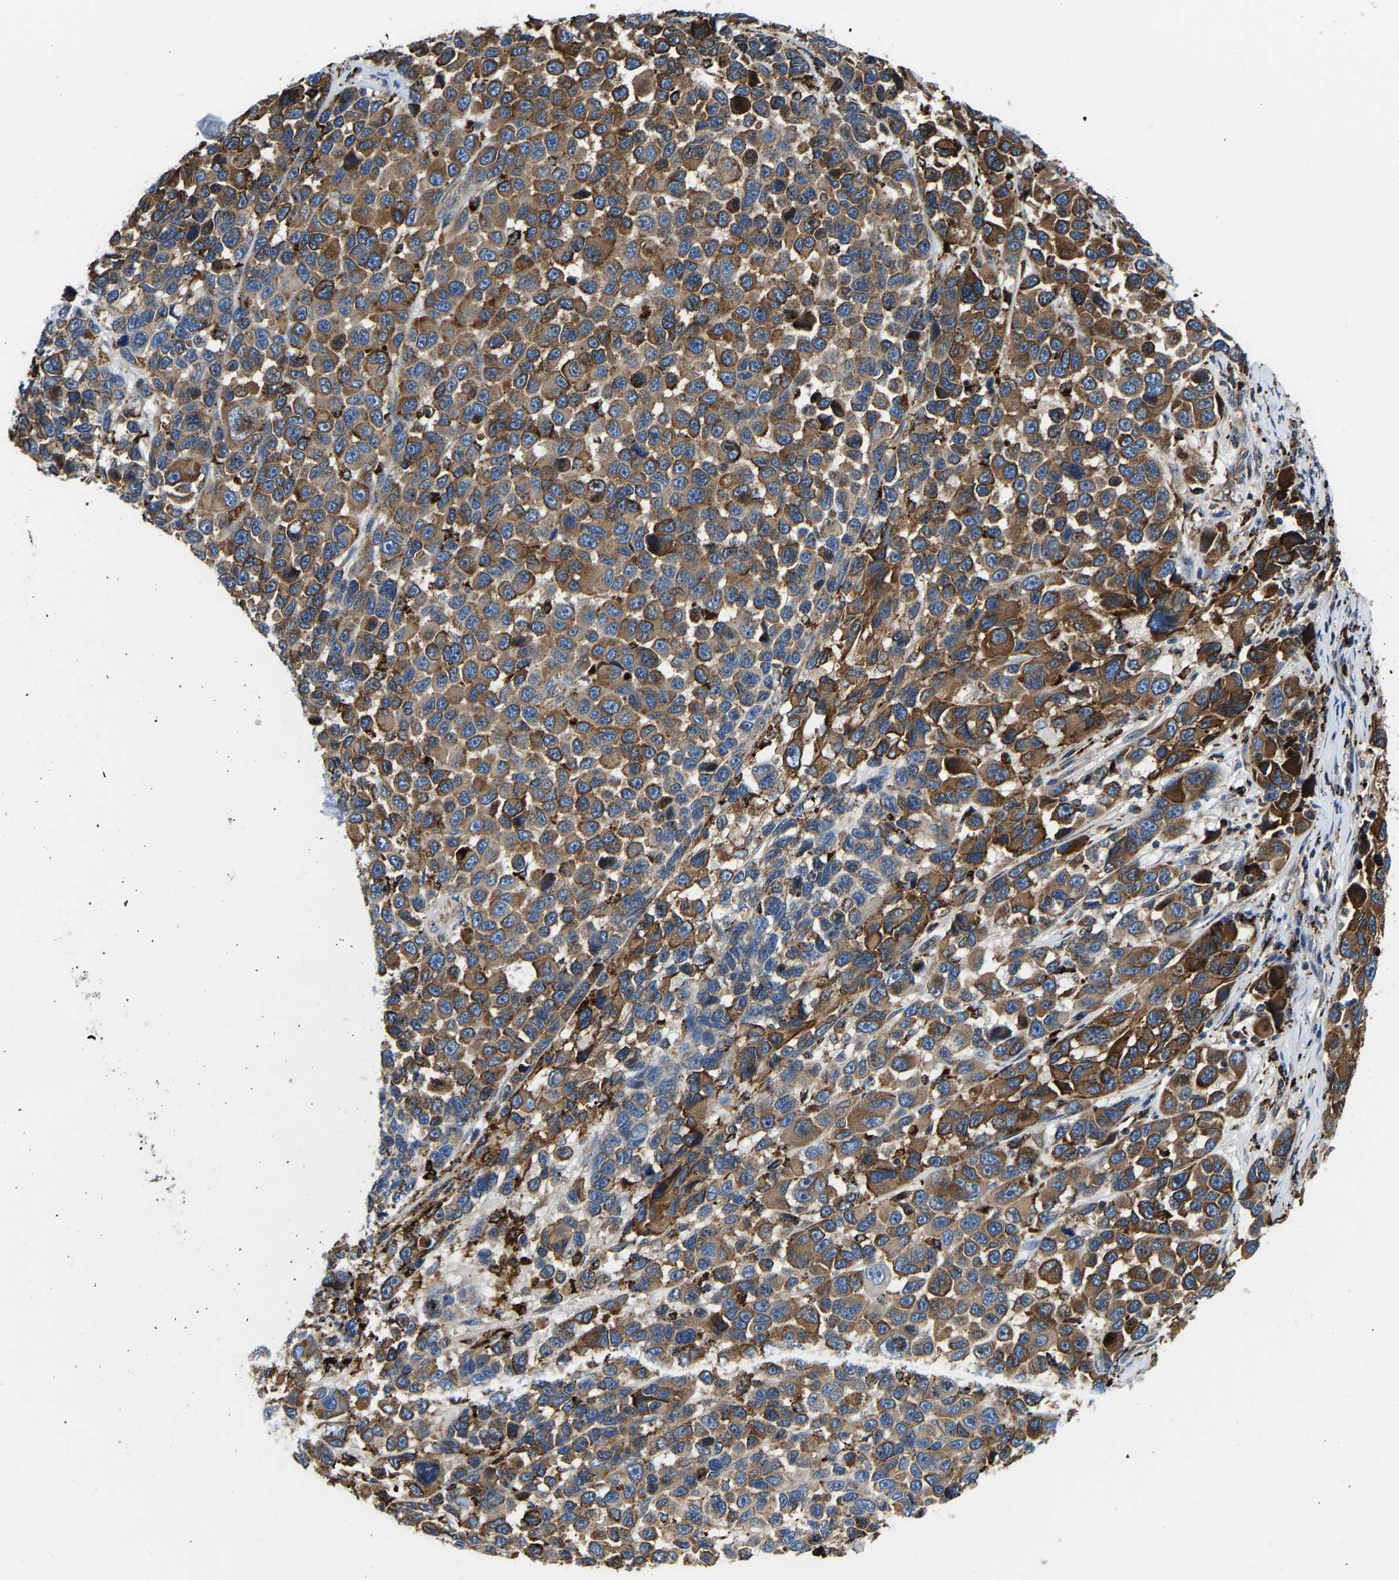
{"staining": {"intensity": "moderate", "quantity": ">75%", "location": "cytoplasmic/membranous"}, "tissue": "melanoma", "cell_type": "Tumor cells", "image_type": "cancer", "snomed": [{"axis": "morphology", "description": "Malignant melanoma, NOS"}, {"axis": "topography", "description": "Skin"}], "caption": "Immunohistochemistry (DAB) staining of malignant melanoma reveals moderate cytoplasmic/membranous protein staining in approximately >75% of tumor cells.", "gene": "DPP7", "patient": {"sex": "male", "age": 53}}